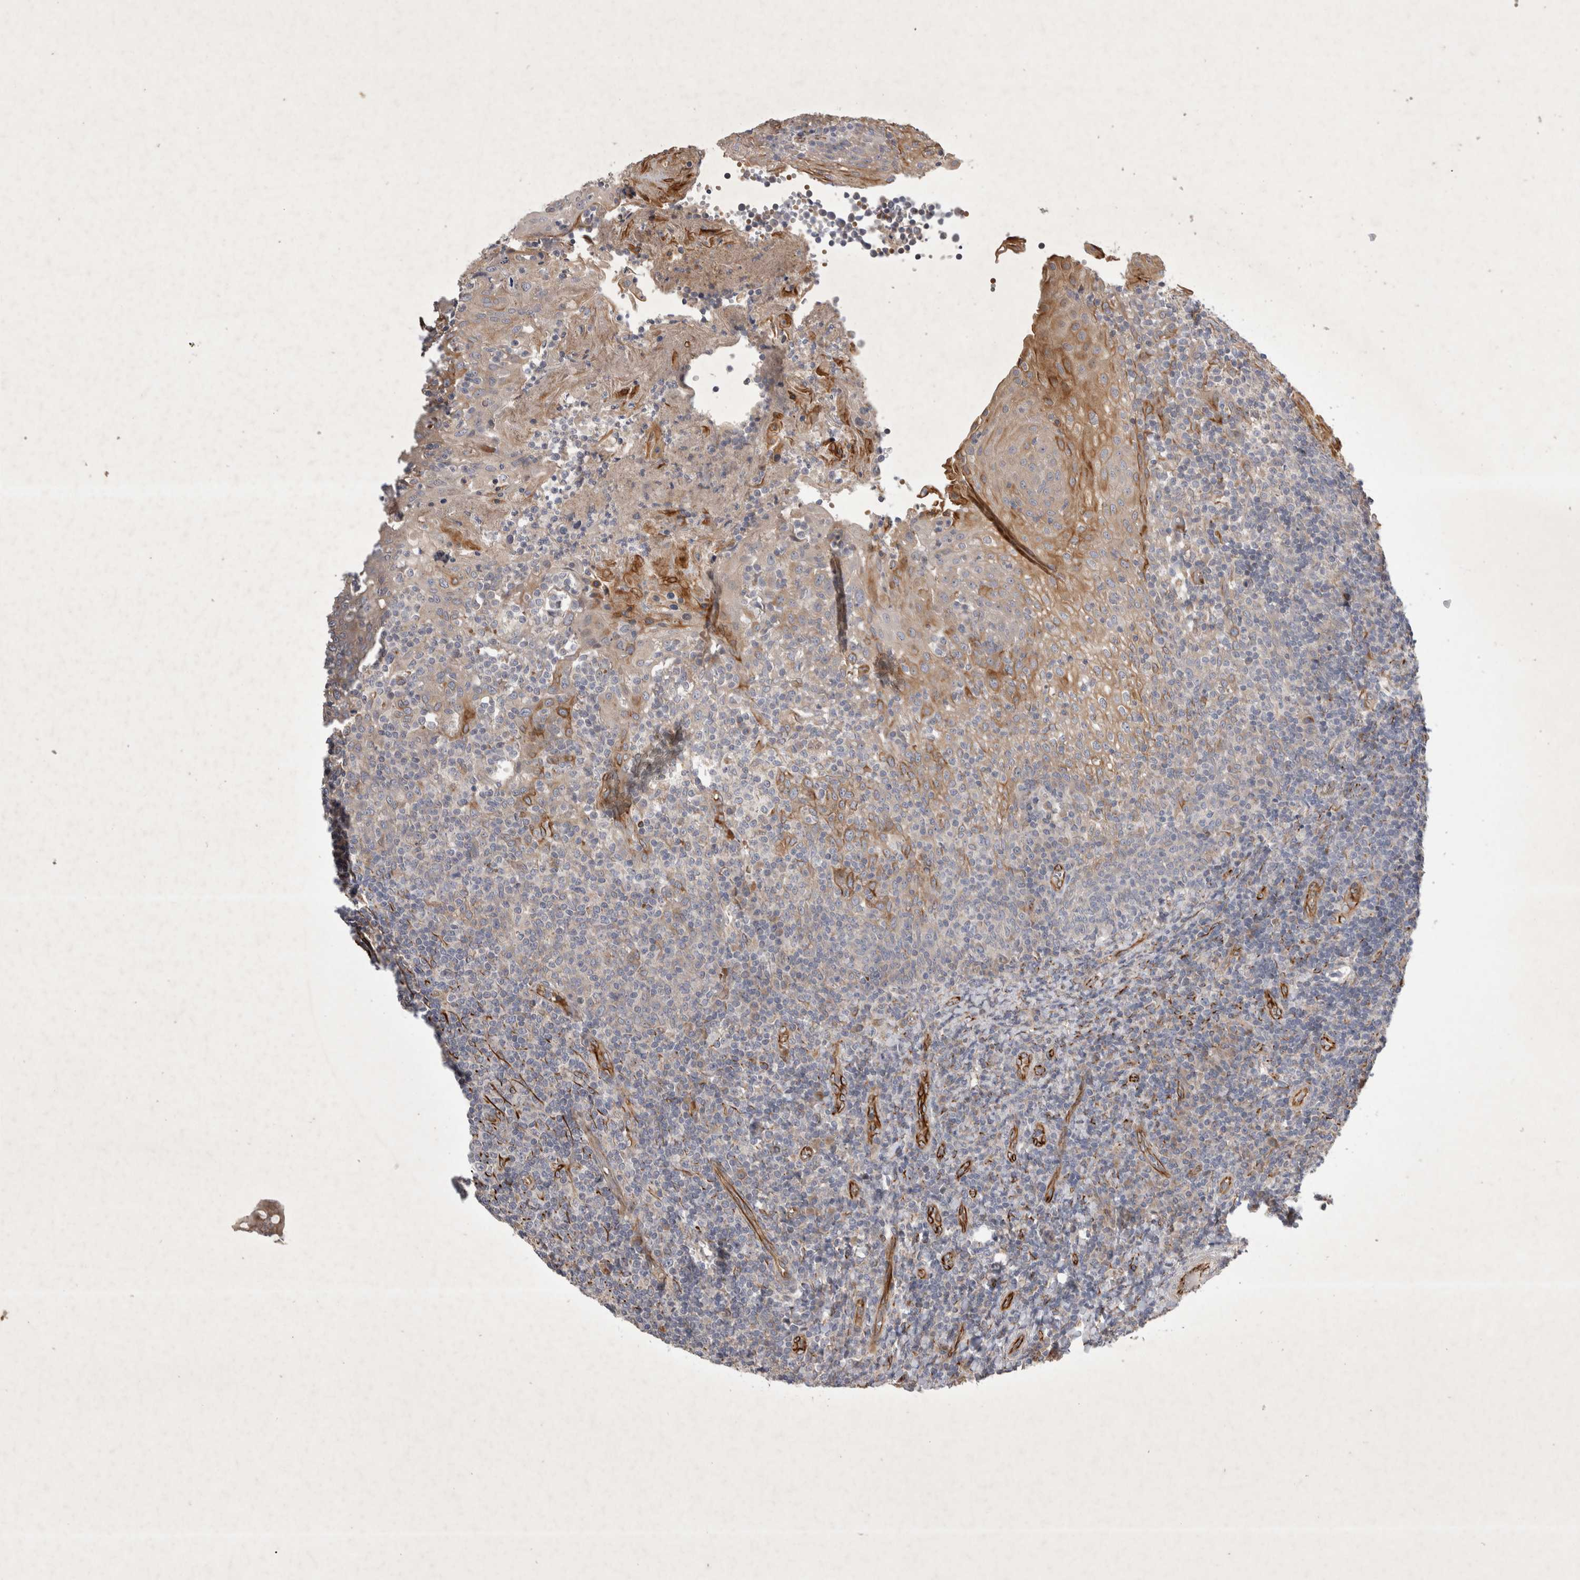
{"staining": {"intensity": "negative", "quantity": "none", "location": "none"}, "tissue": "tonsil", "cell_type": "Germinal center cells", "image_type": "normal", "snomed": [{"axis": "morphology", "description": "Normal tissue, NOS"}, {"axis": "topography", "description": "Tonsil"}], "caption": "Protein analysis of unremarkable tonsil reveals no significant expression in germinal center cells. Nuclei are stained in blue.", "gene": "NMU", "patient": {"sex": "female", "age": 19}}